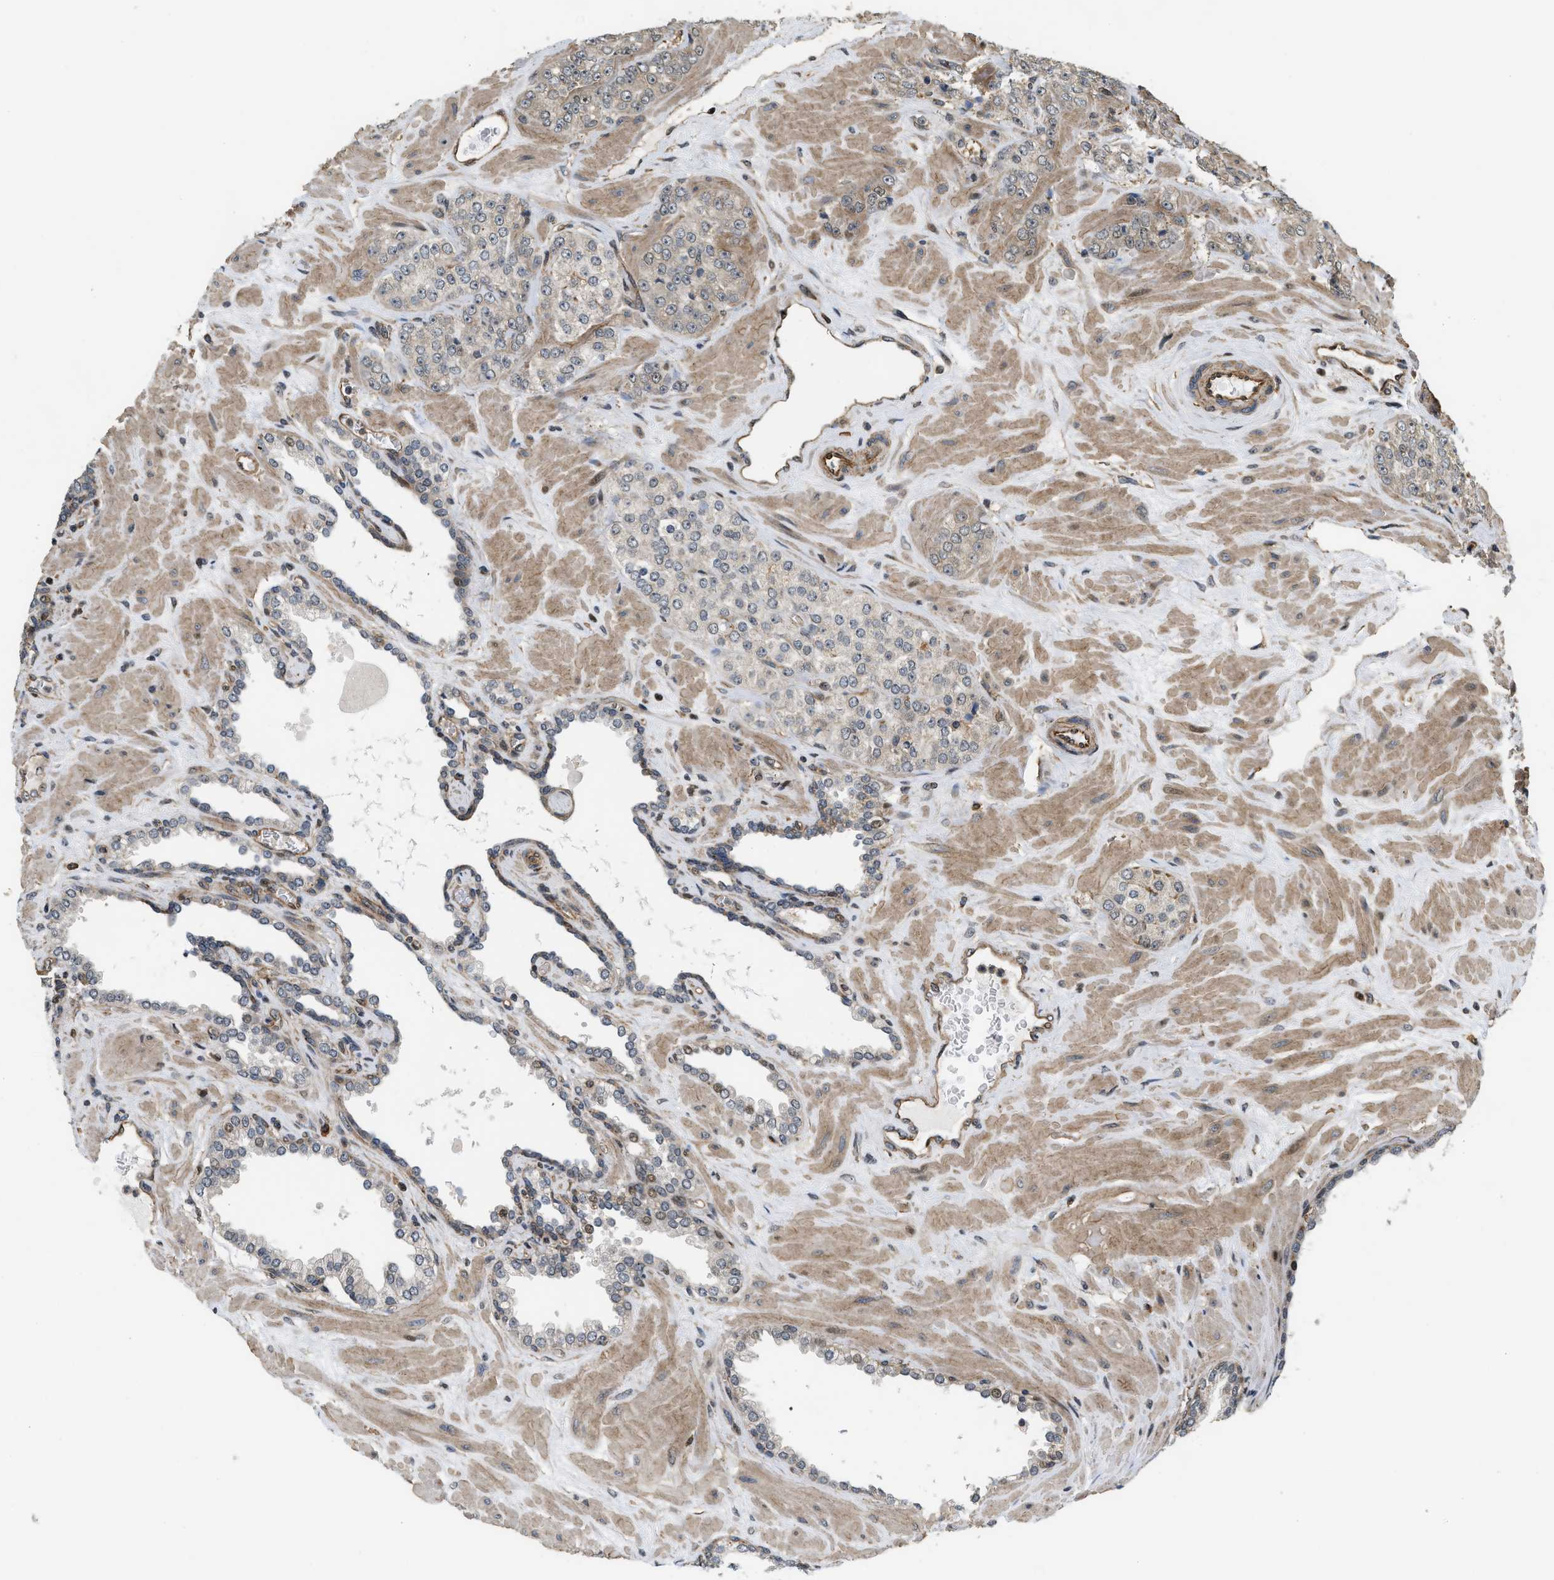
{"staining": {"intensity": "negative", "quantity": "none", "location": "none"}, "tissue": "prostate cancer", "cell_type": "Tumor cells", "image_type": "cancer", "snomed": [{"axis": "morphology", "description": "Adenocarcinoma, High grade"}, {"axis": "topography", "description": "Prostate"}], "caption": "The histopathology image reveals no significant positivity in tumor cells of prostate cancer (adenocarcinoma (high-grade)).", "gene": "LTA4H", "patient": {"sex": "male", "age": 64}}